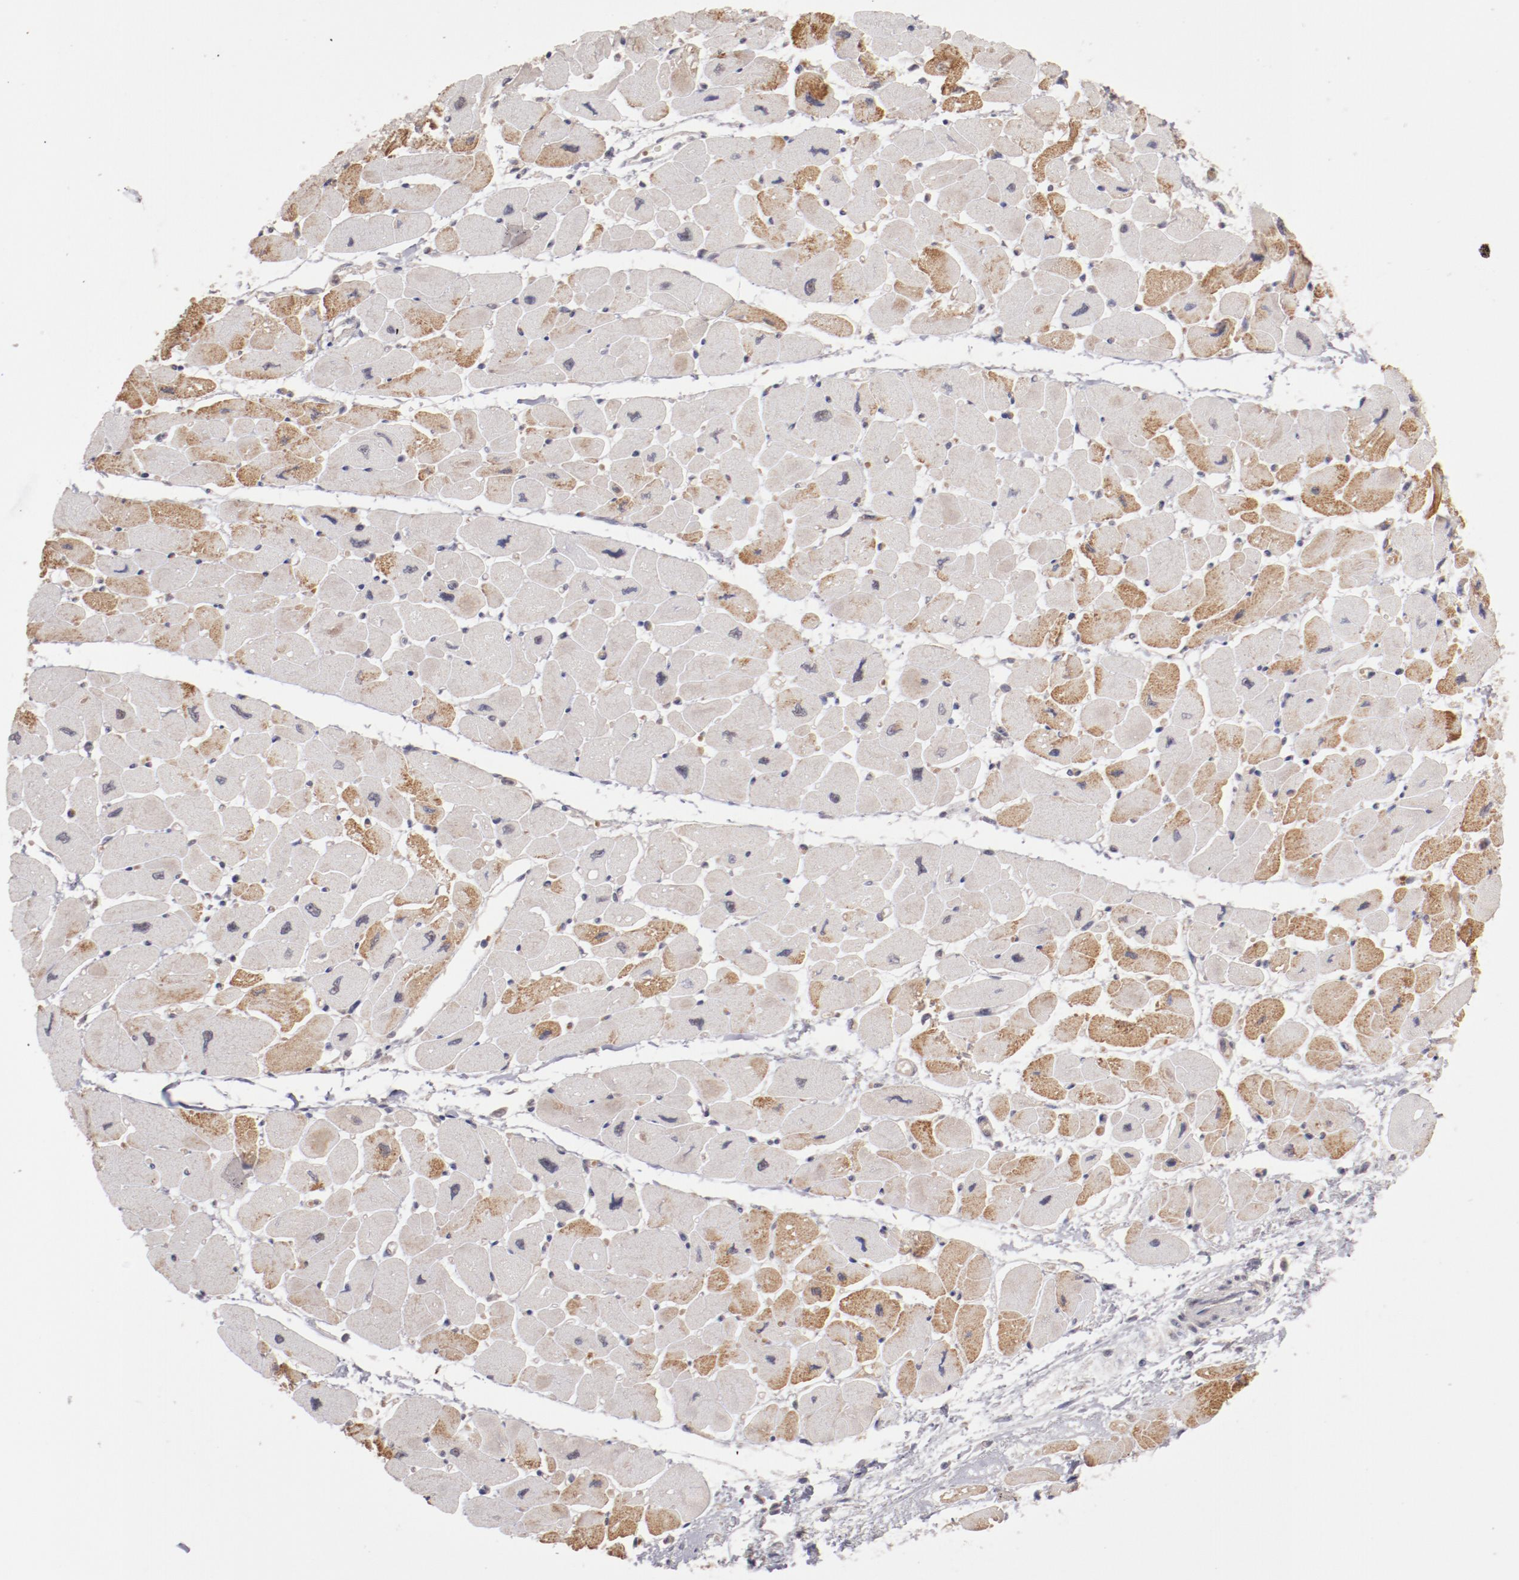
{"staining": {"intensity": "moderate", "quantity": ">75%", "location": "cytoplasmic/membranous"}, "tissue": "heart muscle", "cell_type": "Cardiomyocytes", "image_type": "normal", "snomed": [{"axis": "morphology", "description": "Normal tissue, NOS"}, {"axis": "topography", "description": "Heart"}], "caption": "Heart muscle was stained to show a protein in brown. There is medium levels of moderate cytoplasmic/membranous positivity in approximately >75% of cardiomyocytes. The staining was performed using DAB, with brown indicating positive protein expression. Nuclei are stained blue with hematoxylin.", "gene": "NFE2", "patient": {"sex": "female", "age": 54}}